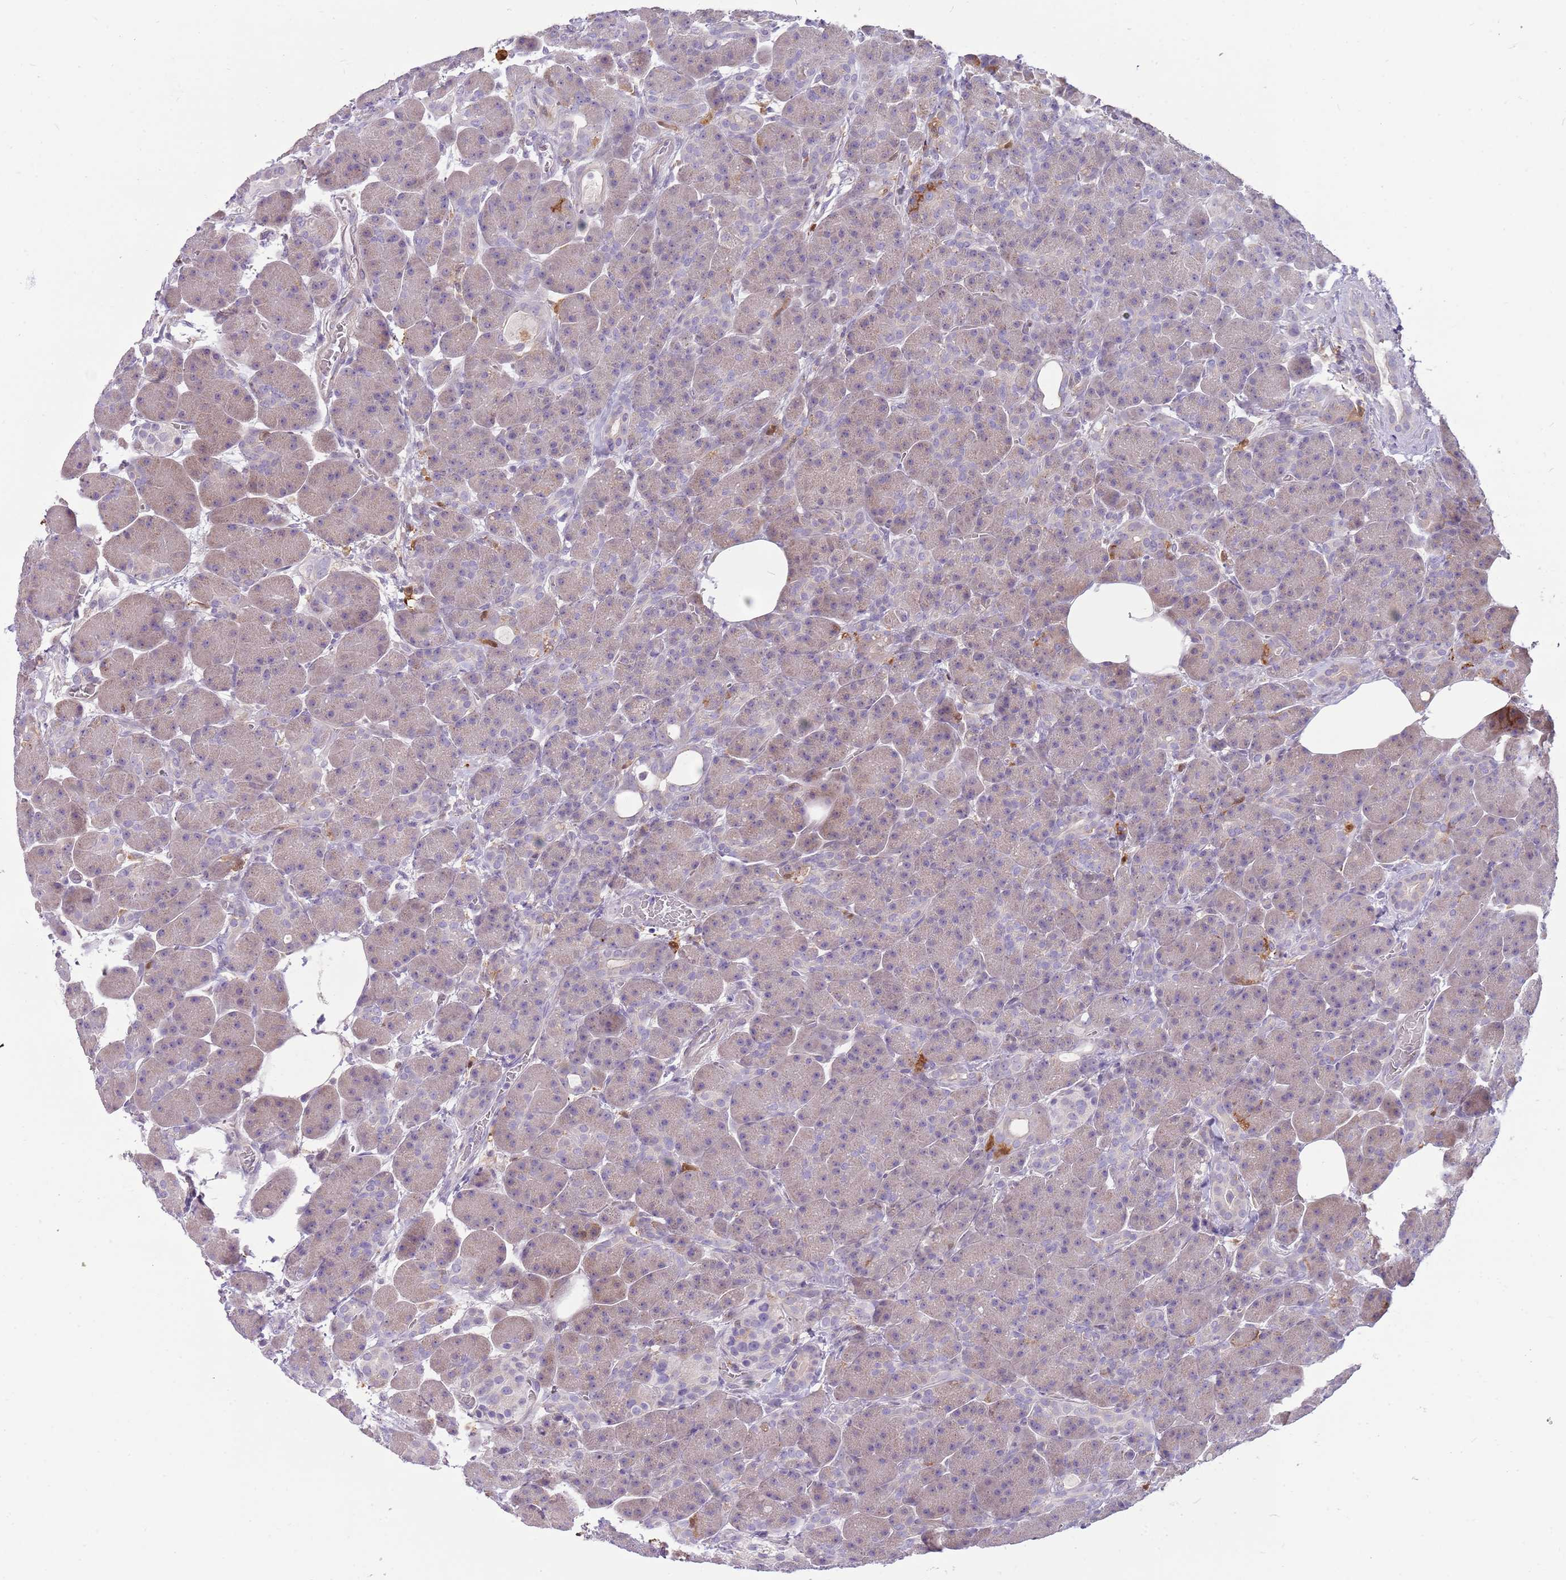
{"staining": {"intensity": "weak", "quantity": "25%-75%", "location": "cytoplasmic/membranous"}, "tissue": "pancreas", "cell_type": "Exocrine glandular cells", "image_type": "normal", "snomed": [{"axis": "morphology", "description": "Normal tissue, NOS"}, {"axis": "topography", "description": "Pancreas"}], "caption": "Immunohistochemistry (DAB (3,3'-diaminobenzidine)) staining of normal pancreas reveals weak cytoplasmic/membranous protein positivity in about 25%-75% of exocrine glandular cells. (IHC, brightfield microscopy, high magnification).", "gene": "DIPK1C", "patient": {"sex": "male", "age": 63}}